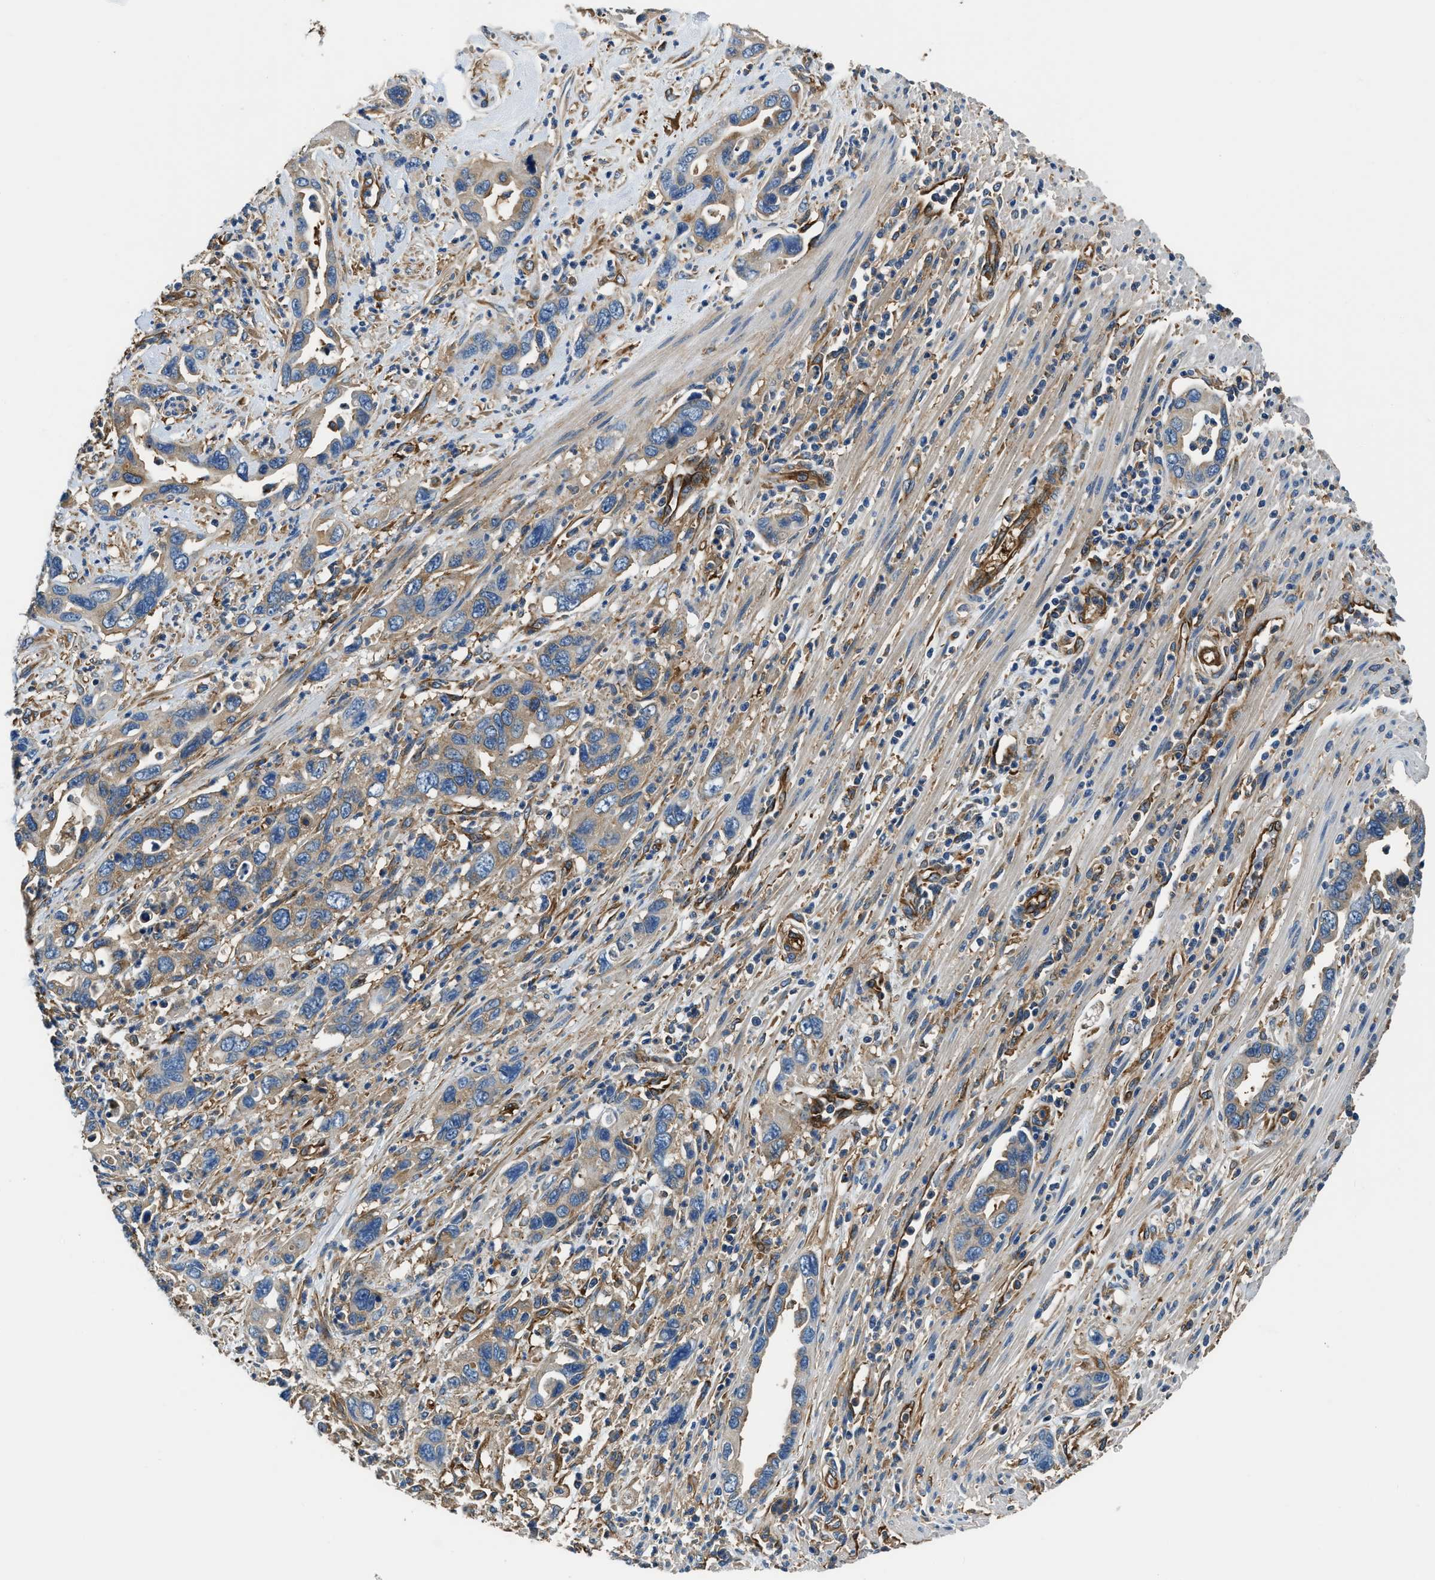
{"staining": {"intensity": "weak", "quantity": "25%-75%", "location": "cytoplasmic/membranous"}, "tissue": "pancreatic cancer", "cell_type": "Tumor cells", "image_type": "cancer", "snomed": [{"axis": "morphology", "description": "Adenocarcinoma, NOS"}, {"axis": "topography", "description": "Pancreas"}], "caption": "Approximately 25%-75% of tumor cells in human adenocarcinoma (pancreatic) exhibit weak cytoplasmic/membranous protein expression as visualized by brown immunohistochemical staining.", "gene": "EEA1", "patient": {"sex": "female", "age": 70}}